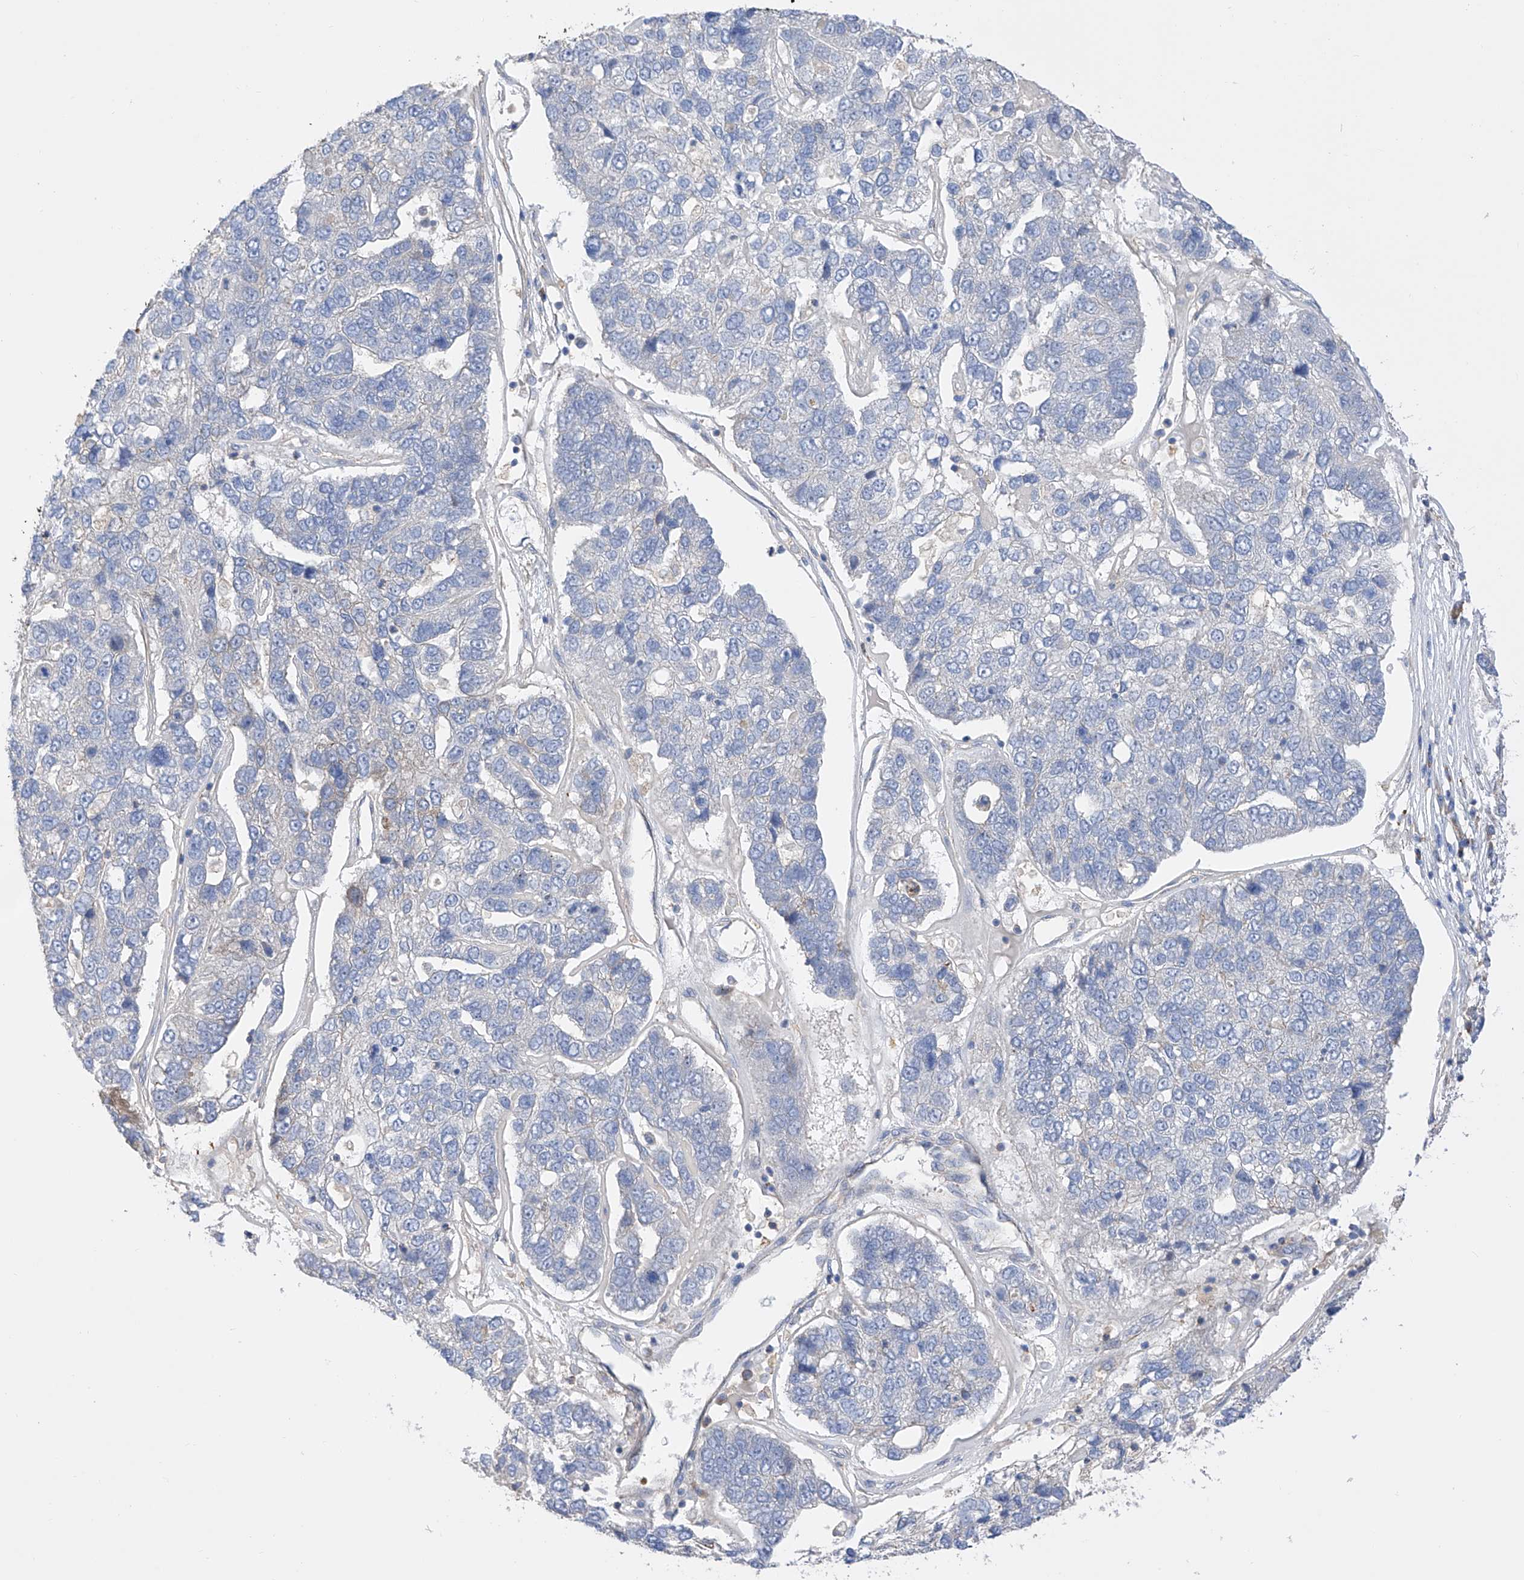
{"staining": {"intensity": "negative", "quantity": "none", "location": "none"}, "tissue": "pancreatic cancer", "cell_type": "Tumor cells", "image_type": "cancer", "snomed": [{"axis": "morphology", "description": "Adenocarcinoma, NOS"}, {"axis": "topography", "description": "Pancreas"}], "caption": "The image demonstrates no staining of tumor cells in adenocarcinoma (pancreatic). The staining was performed using DAB to visualize the protein expression in brown, while the nuclei were stained in blue with hematoxylin (Magnification: 20x).", "gene": "NFATC4", "patient": {"sex": "female", "age": 61}}